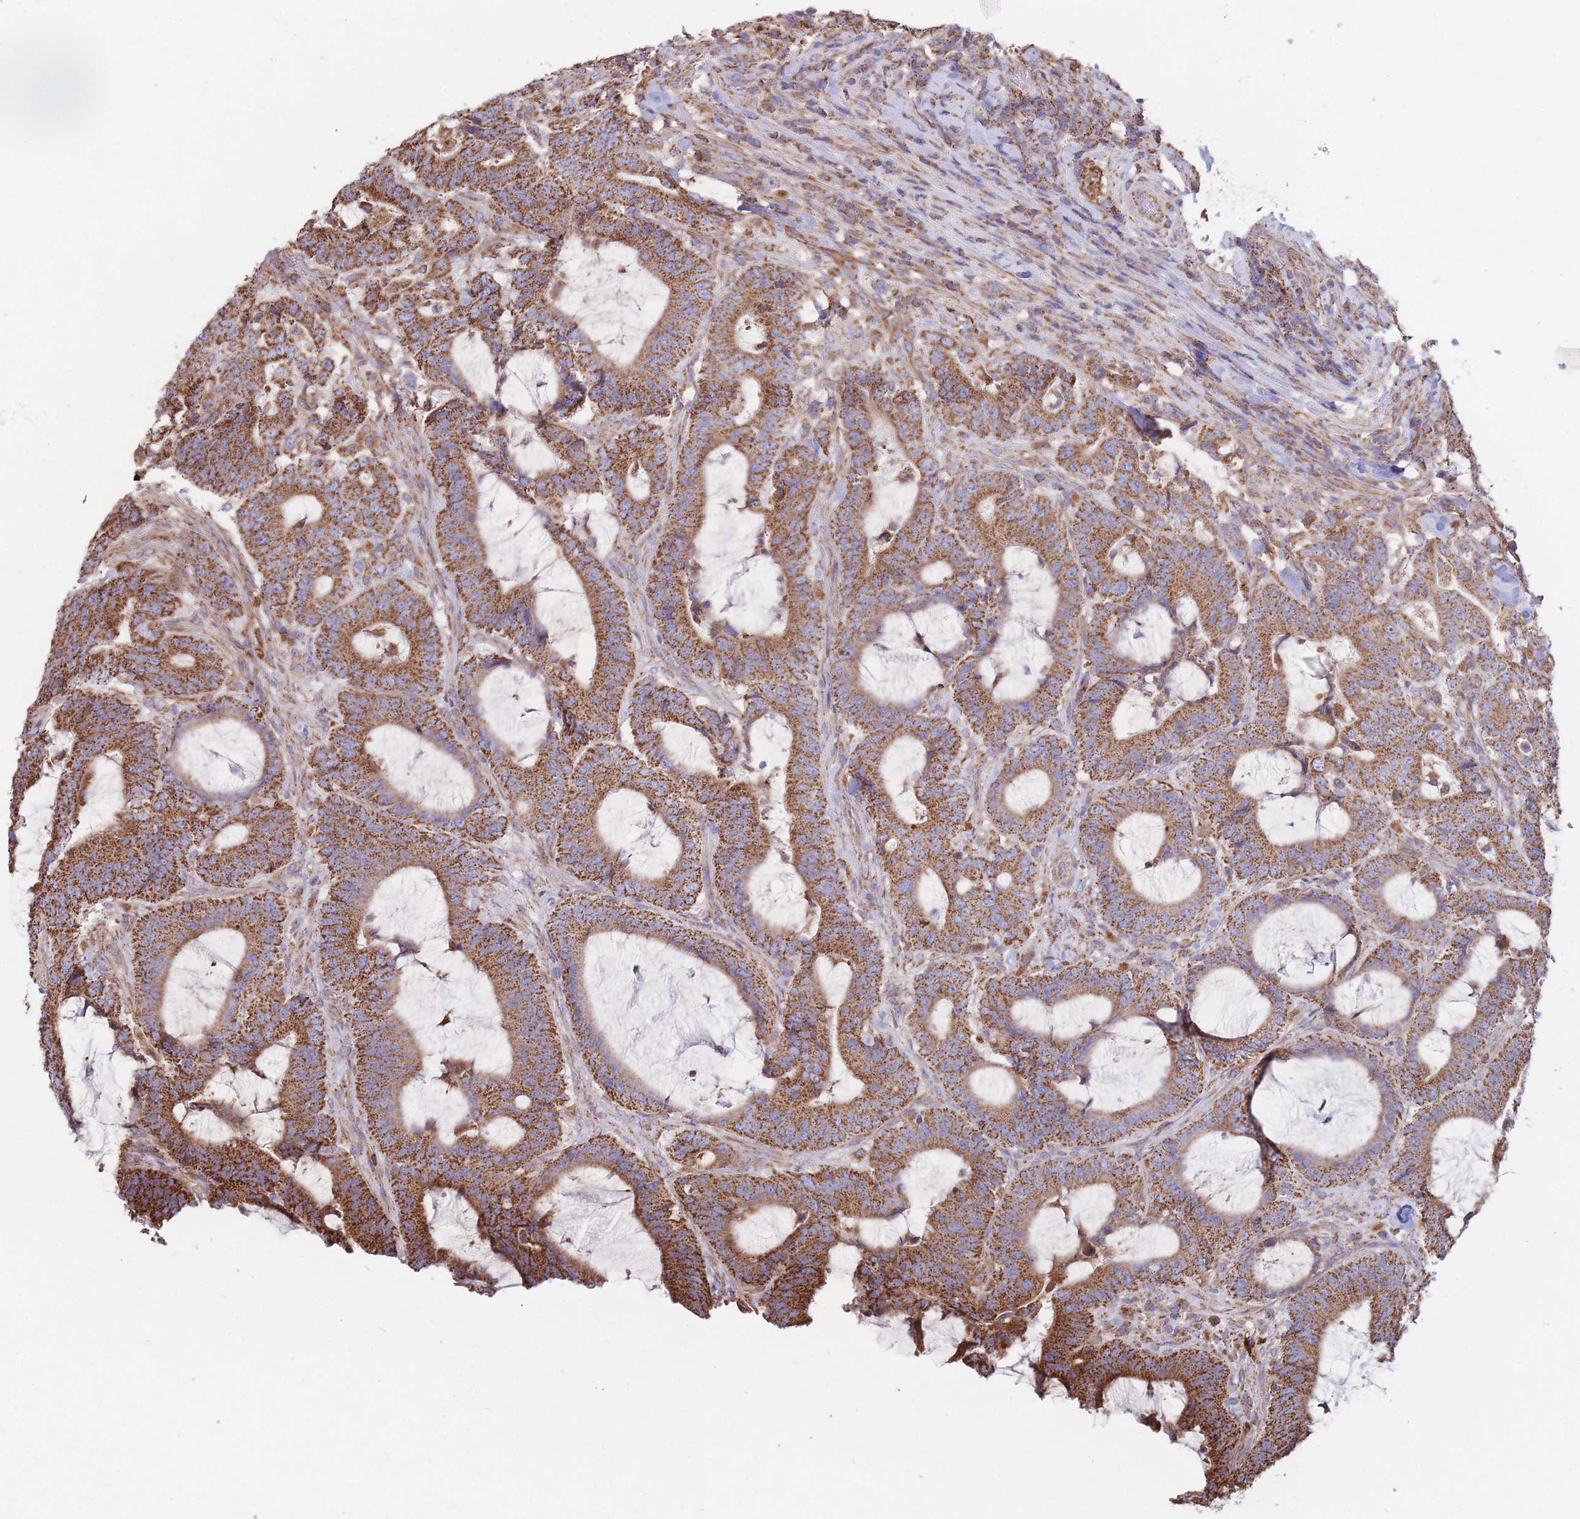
{"staining": {"intensity": "strong", "quantity": ">75%", "location": "cytoplasmic/membranous"}, "tissue": "colorectal cancer", "cell_type": "Tumor cells", "image_type": "cancer", "snomed": [{"axis": "morphology", "description": "Adenocarcinoma, NOS"}, {"axis": "topography", "description": "Colon"}], "caption": "Strong cytoplasmic/membranous protein positivity is present in approximately >75% of tumor cells in colorectal cancer.", "gene": "FKBP8", "patient": {"sex": "female", "age": 43}}